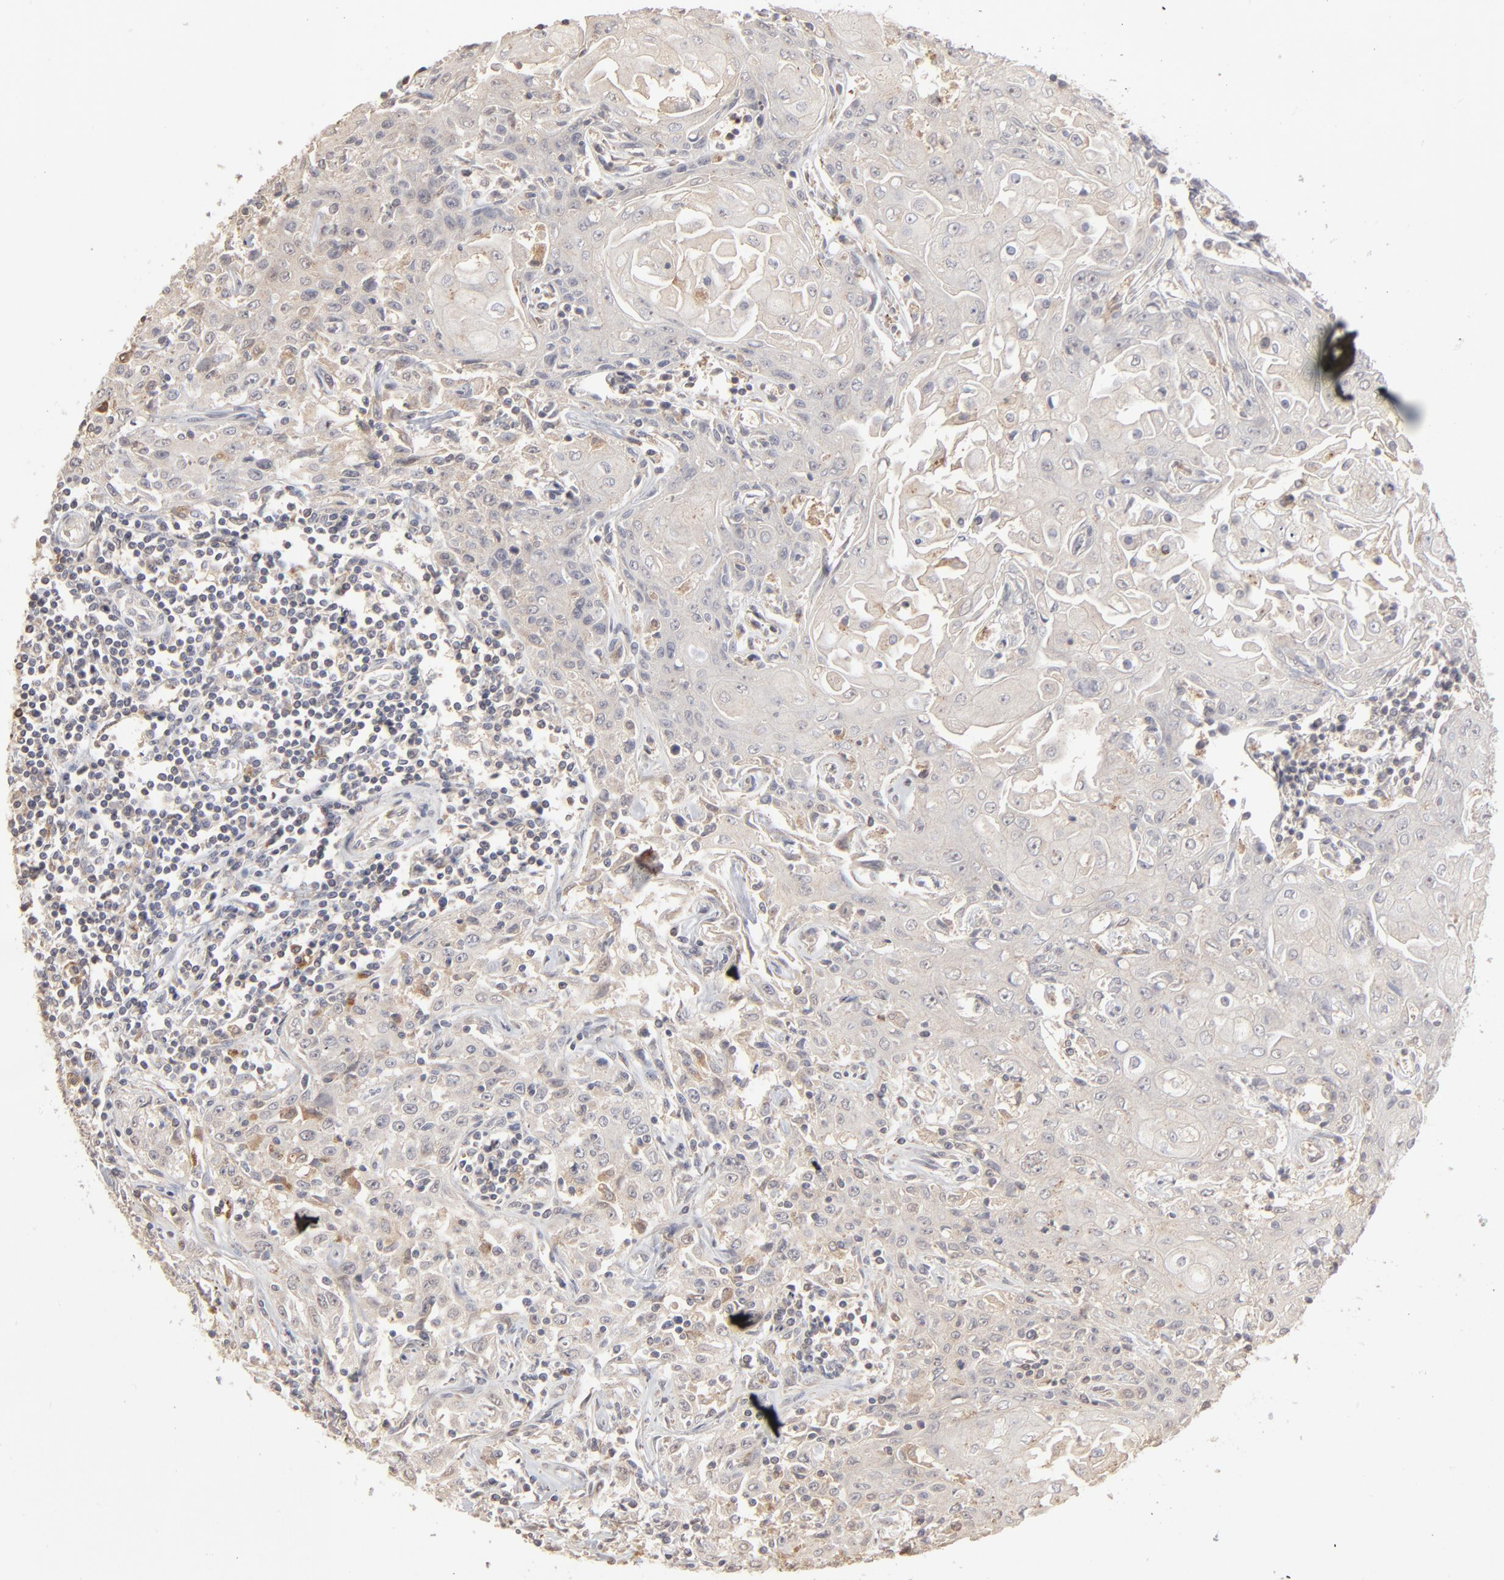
{"staining": {"intensity": "weak", "quantity": "25%-75%", "location": "cytoplasmic/membranous"}, "tissue": "head and neck cancer", "cell_type": "Tumor cells", "image_type": "cancer", "snomed": [{"axis": "morphology", "description": "Squamous cell carcinoma, NOS"}, {"axis": "topography", "description": "Oral tissue"}, {"axis": "topography", "description": "Head-Neck"}], "caption": "Squamous cell carcinoma (head and neck) stained with a protein marker reveals weak staining in tumor cells.", "gene": "POMT2", "patient": {"sex": "female", "age": 76}}